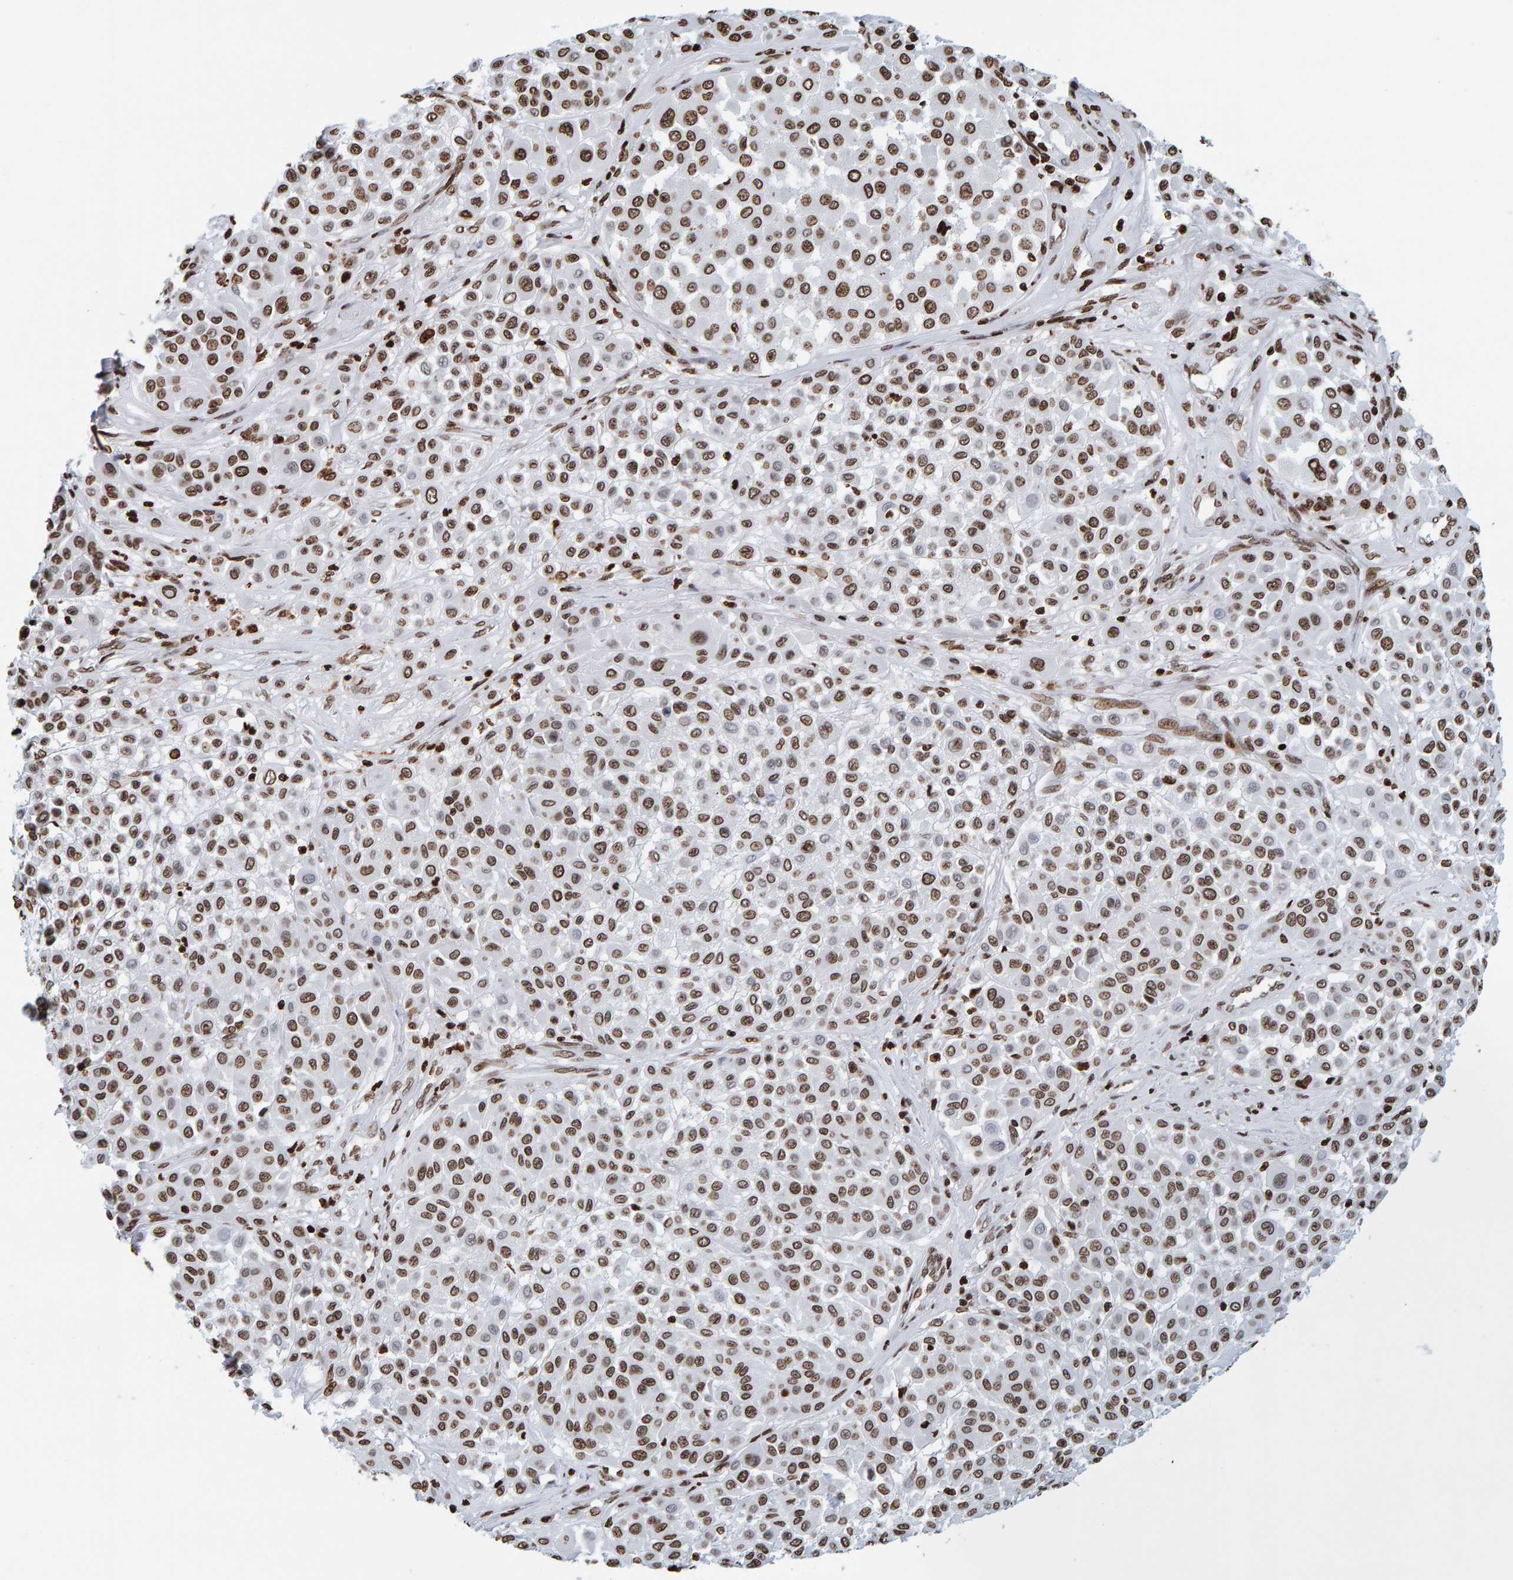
{"staining": {"intensity": "strong", "quantity": ">75%", "location": "cytoplasmic/membranous,nuclear"}, "tissue": "melanoma", "cell_type": "Tumor cells", "image_type": "cancer", "snomed": [{"axis": "morphology", "description": "Malignant melanoma, Metastatic site"}, {"axis": "topography", "description": "Soft tissue"}], "caption": "DAB (3,3'-diaminobenzidine) immunohistochemical staining of human melanoma shows strong cytoplasmic/membranous and nuclear protein expression in approximately >75% of tumor cells.", "gene": "BRF2", "patient": {"sex": "male", "age": 41}}